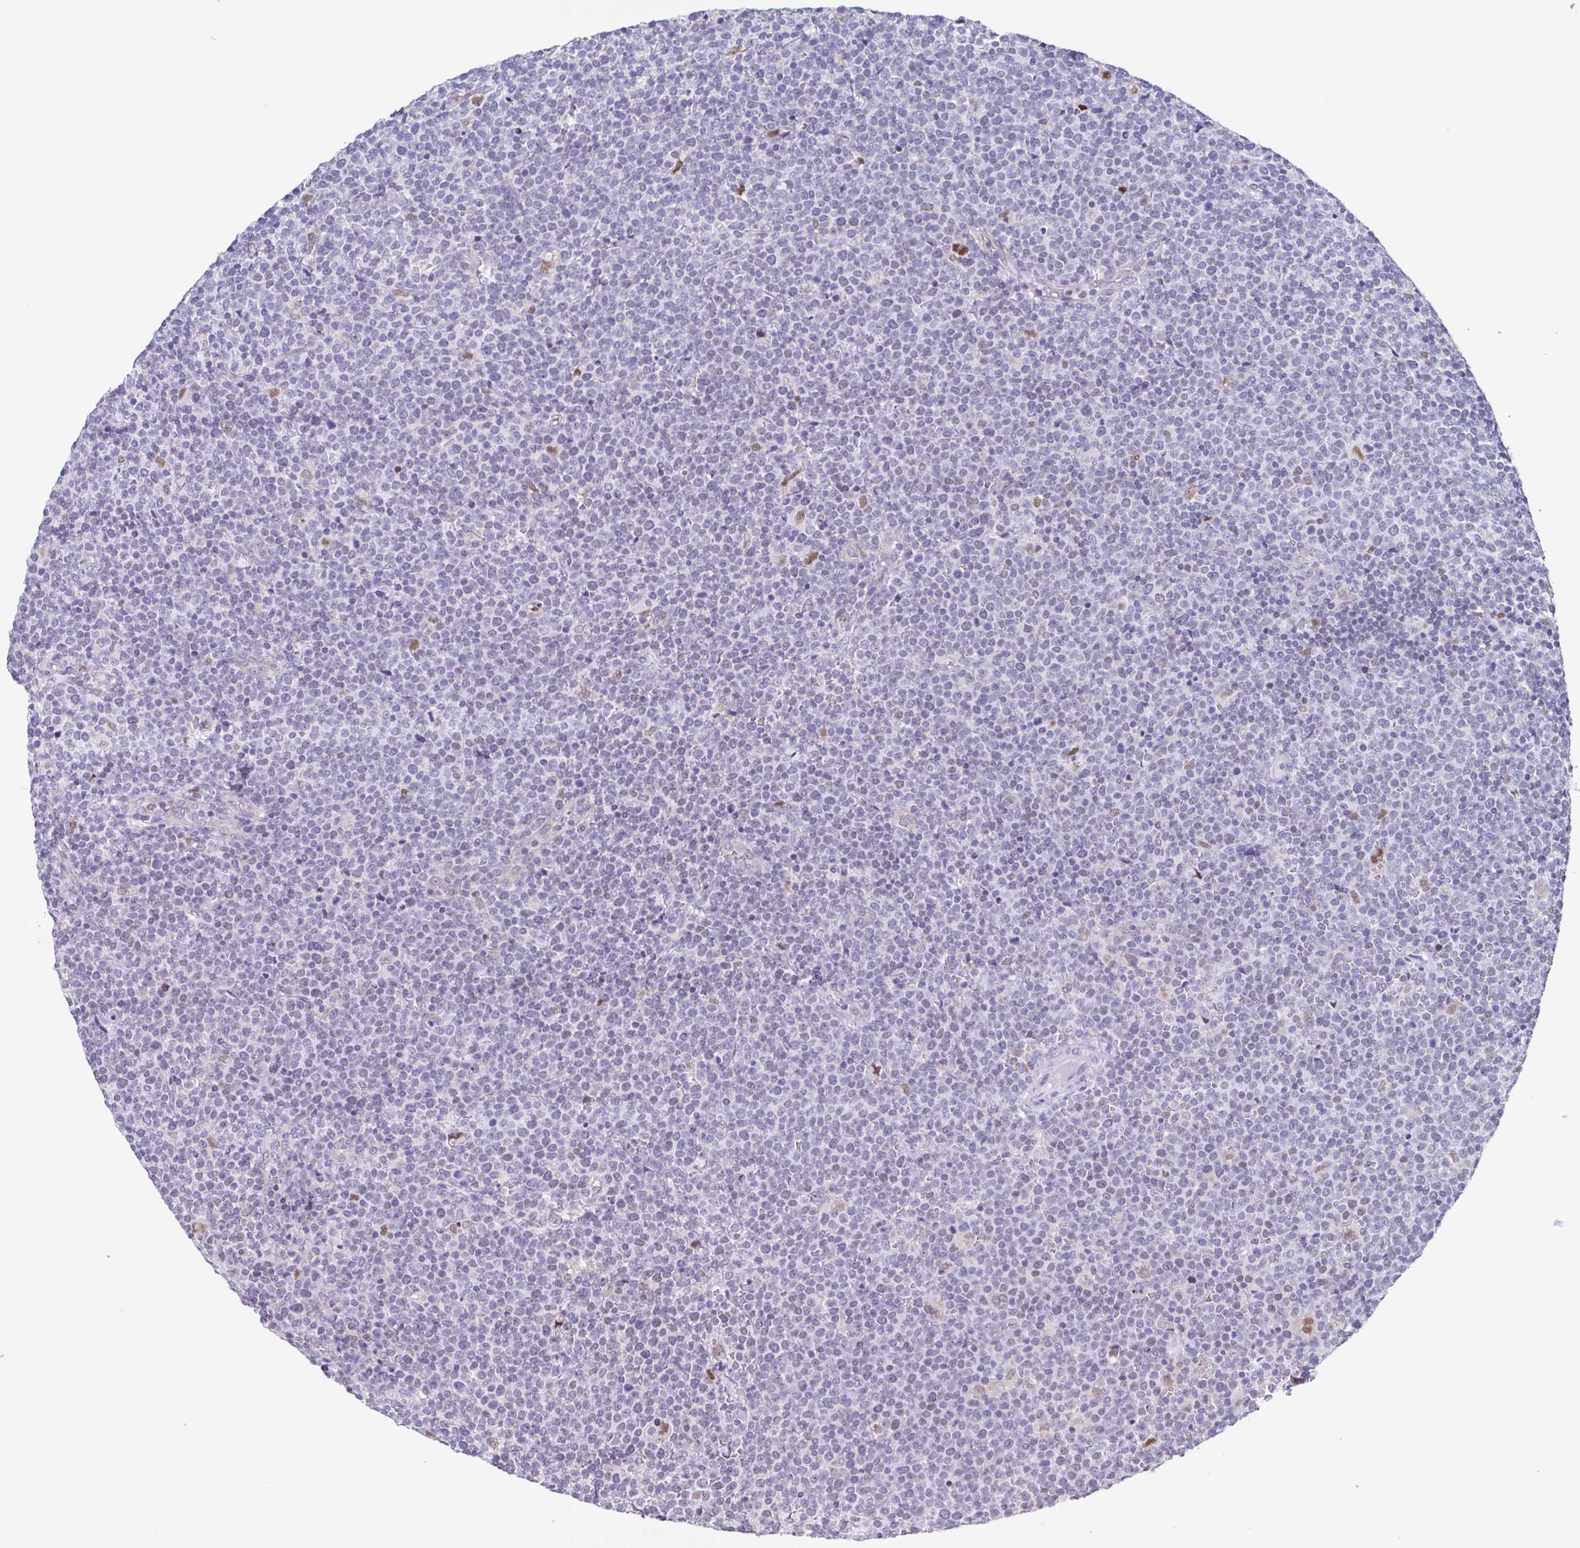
{"staining": {"intensity": "negative", "quantity": "none", "location": "none"}, "tissue": "lymphoma", "cell_type": "Tumor cells", "image_type": "cancer", "snomed": [{"axis": "morphology", "description": "Malignant lymphoma, non-Hodgkin's type, High grade"}, {"axis": "topography", "description": "Lymph node"}], "caption": "The immunohistochemistry (IHC) image has no significant staining in tumor cells of lymphoma tissue. Nuclei are stained in blue.", "gene": "PBOV1", "patient": {"sex": "male", "age": 61}}